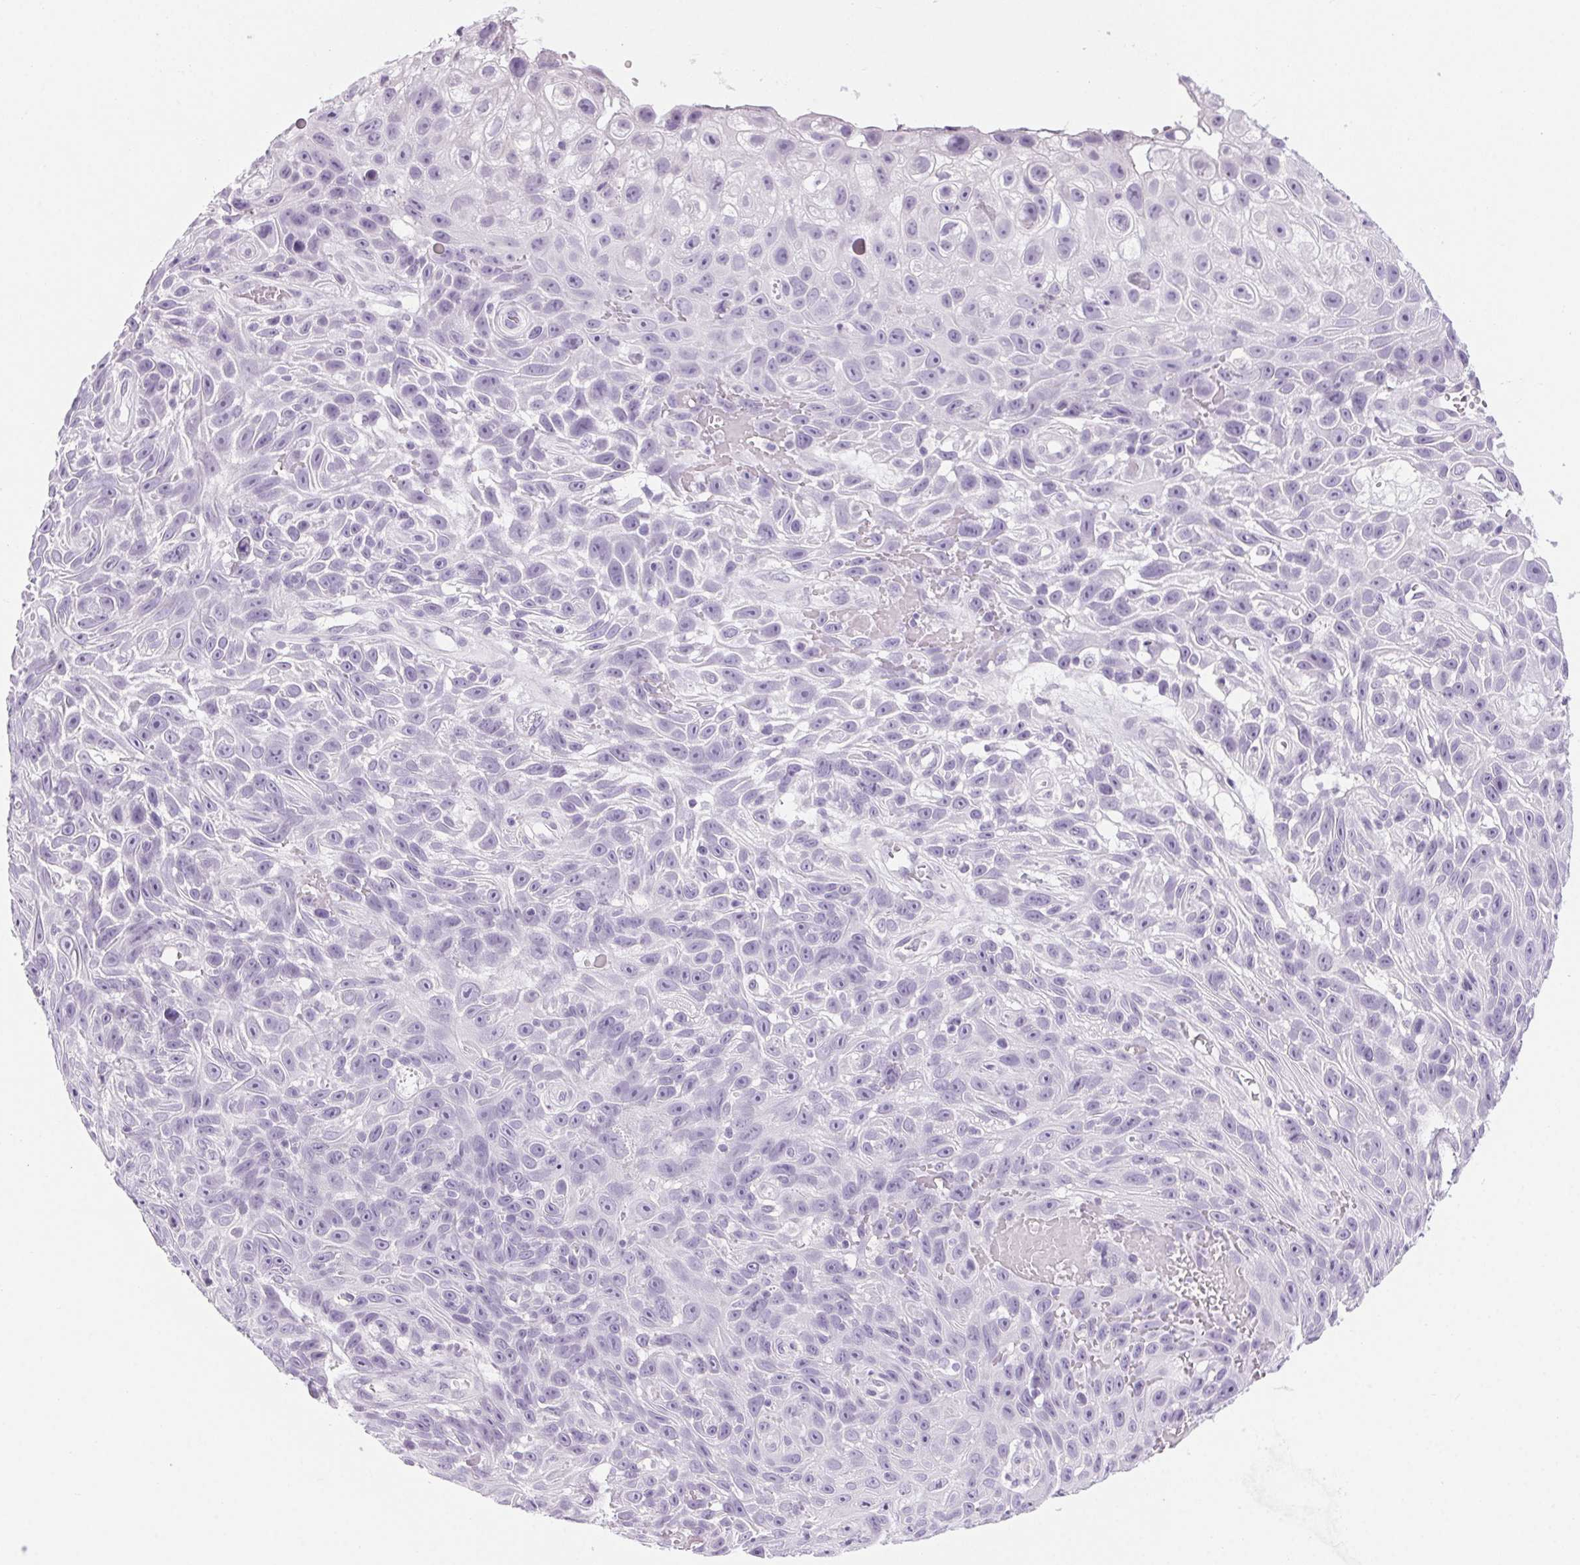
{"staining": {"intensity": "negative", "quantity": "none", "location": "none"}, "tissue": "skin cancer", "cell_type": "Tumor cells", "image_type": "cancer", "snomed": [{"axis": "morphology", "description": "Squamous cell carcinoma, NOS"}, {"axis": "topography", "description": "Skin"}], "caption": "Immunohistochemical staining of skin cancer displays no significant staining in tumor cells.", "gene": "LRP2", "patient": {"sex": "male", "age": 82}}